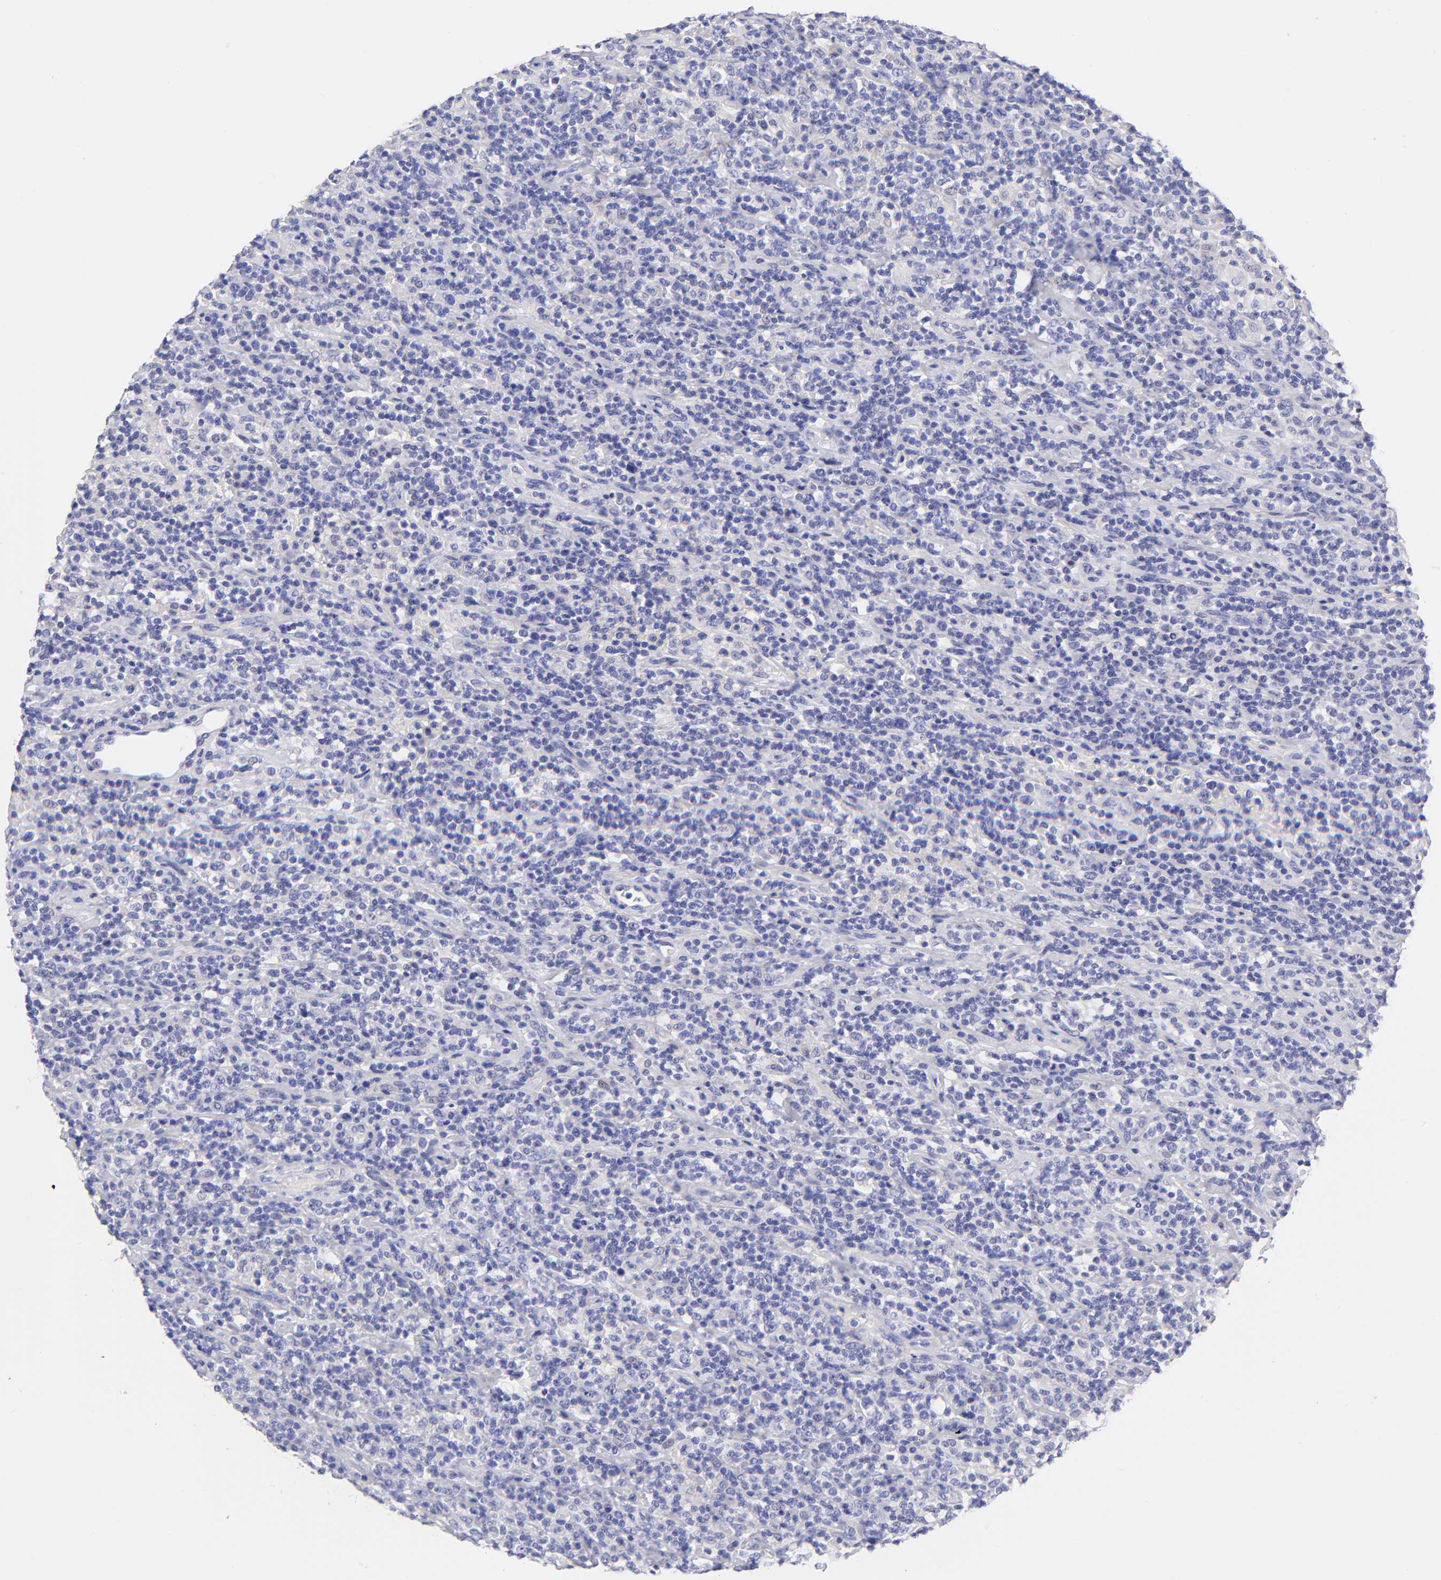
{"staining": {"intensity": "negative", "quantity": "none", "location": "none"}, "tissue": "lymphoma", "cell_type": "Tumor cells", "image_type": "cancer", "snomed": [{"axis": "morphology", "description": "Hodgkin's disease, NOS"}, {"axis": "topography", "description": "Lymph node"}], "caption": "Tumor cells show no significant protein staining in Hodgkin's disease. The staining is performed using DAB brown chromogen with nuclei counter-stained in using hematoxylin.", "gene": "RAB3B", "patient": {"sex": "male", "age": 65}}